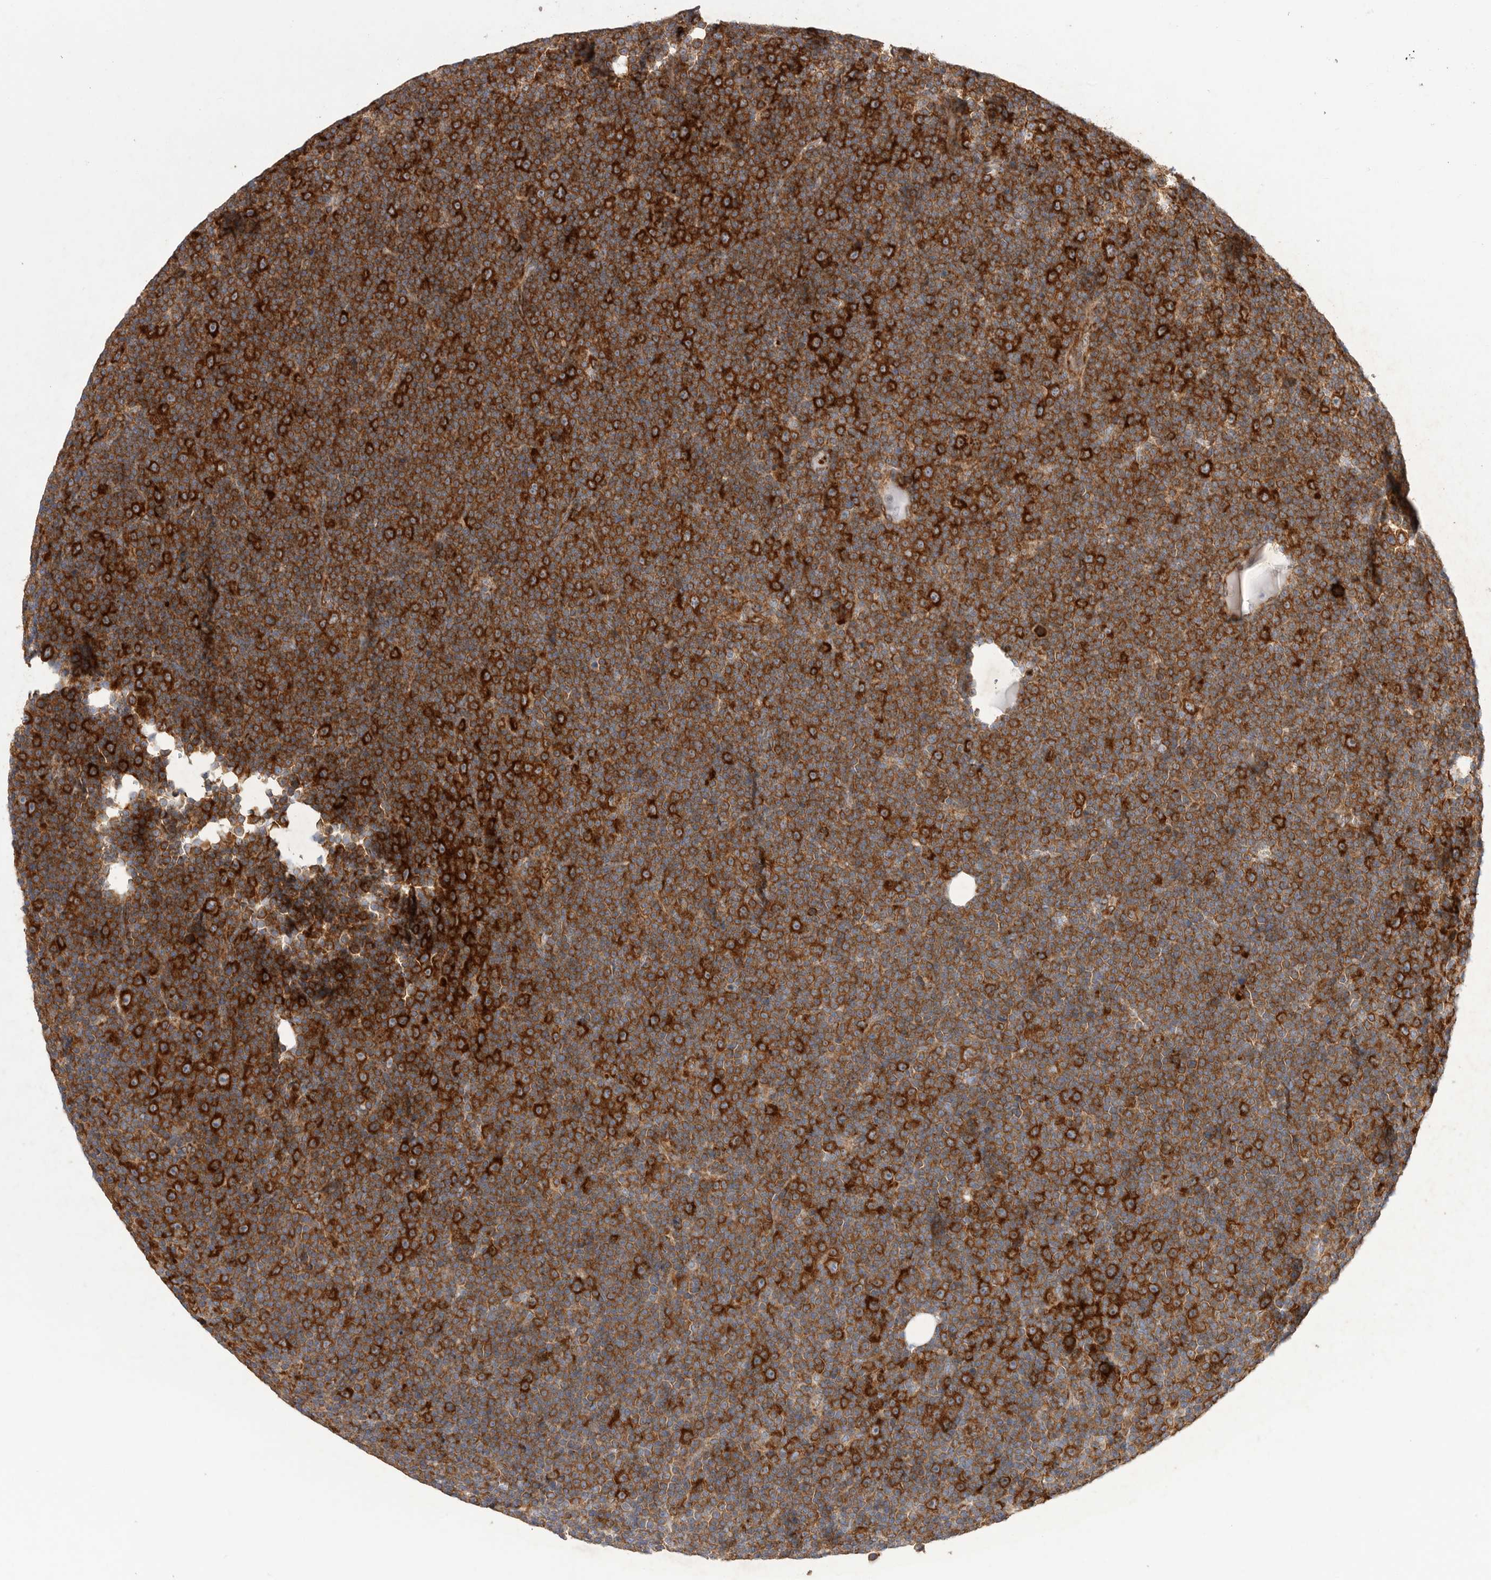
{"staining": {"intensity": "strong", "quantity": ">75%", "location": "cytoplasmic/membranous"}, "tissue": "lymphoma", "cell_type": "Tumor cells", "image_type": "cancer", "snomed": [{"axis": "morphology", "description": "Malignant lymphoma, non-Hodgkin's type, Low grade"}, {"axis": "topography", "description": "Lymph node"}], "caption": "Protein expression analysis of lymphoma displays strong cytoplasmic/membranous staining in approximately >75% of tumor cells.", "gene": "SERBP1", "patient": {"sex": "female", "age": 67}}